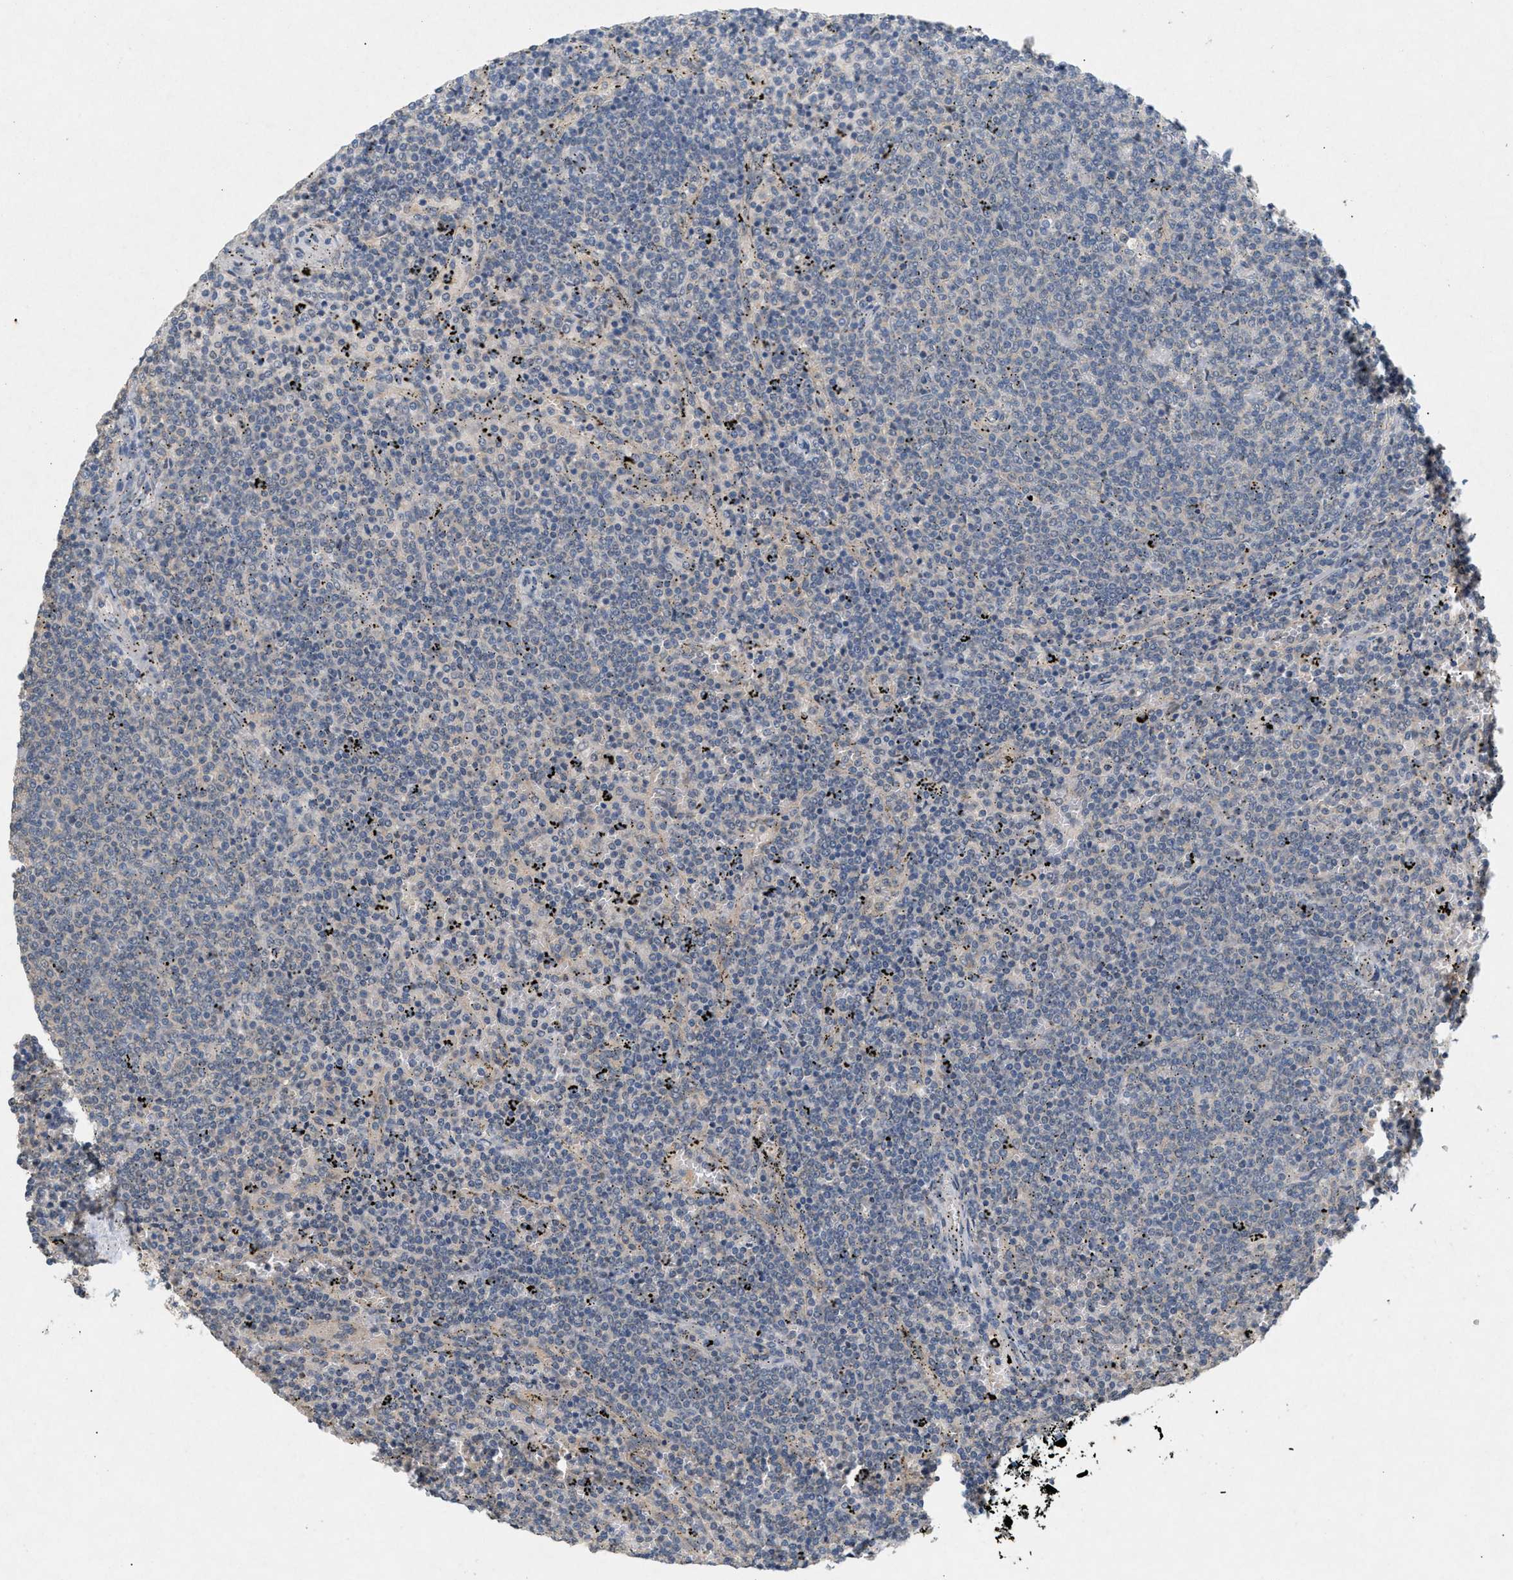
{"staining": {"intensity": "negative", "quantity": "none", "location": "none"}, "tissue": "lymphoma", "cell_type": "Tumor cells", "image_type": "cancer", "snomed": [{"axis": "morphology", "description": "Malignant lymphoma, non-Hodgkin's type, Low grade"}, {"axis": "topography", "description": "Spleen"}], "caption": "DAB (3,3'-diaminobenzidine) immunohistochemical staining of malignant lymphoma, non-Hodgkin's type (low-grade) shows no significant expression in tumor cells. Brightfield microscopy of IHC stained with DAB (brown) and hematoxylin (blue), captured at high magnification.", "gene": "DCAF7", "patient": {"sex": "female", "age": 50}}